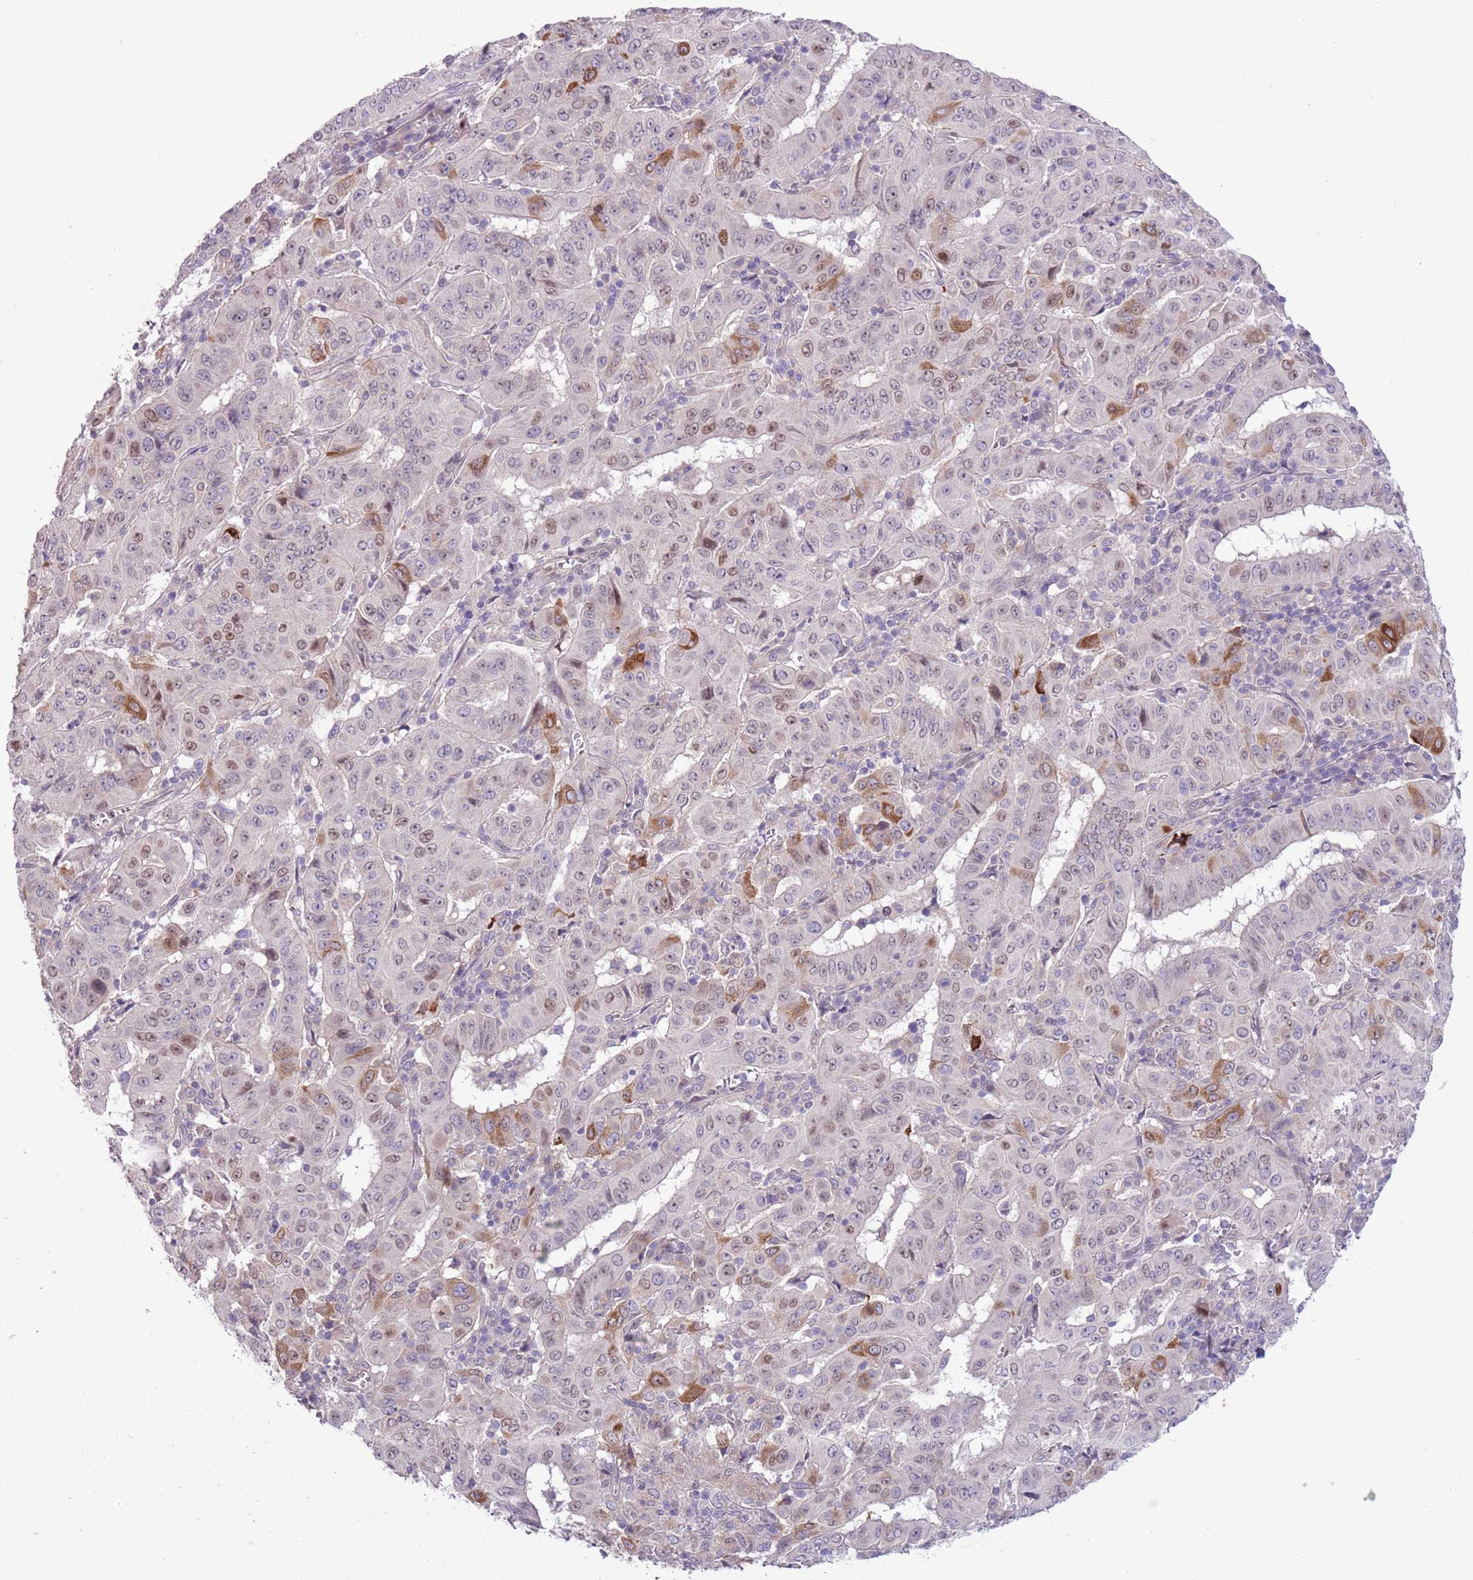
{"staining": {"intensity": "moderate", "quantity": "<25%", "location": "cytoplasmic/membranous"}, "tissue": "pancreatic cancer", "cell_type": "Tumor cells", "image_type": "cancer", "snomed": [{"axis": "morphology", "description": "Adenocarcinoma, NOS"}, {"axis": "topography", "description": "Pancreas"}], "caption": "There is low levels of moderate cytoplasmic/membranous positivity in tumor cells of pancreatic cancer (adenocarcinoma), as demonstrated by immunohistochemical staining (brown color).", "gene": "CCND2", "patient": {"sex": "male", "age": 63}}